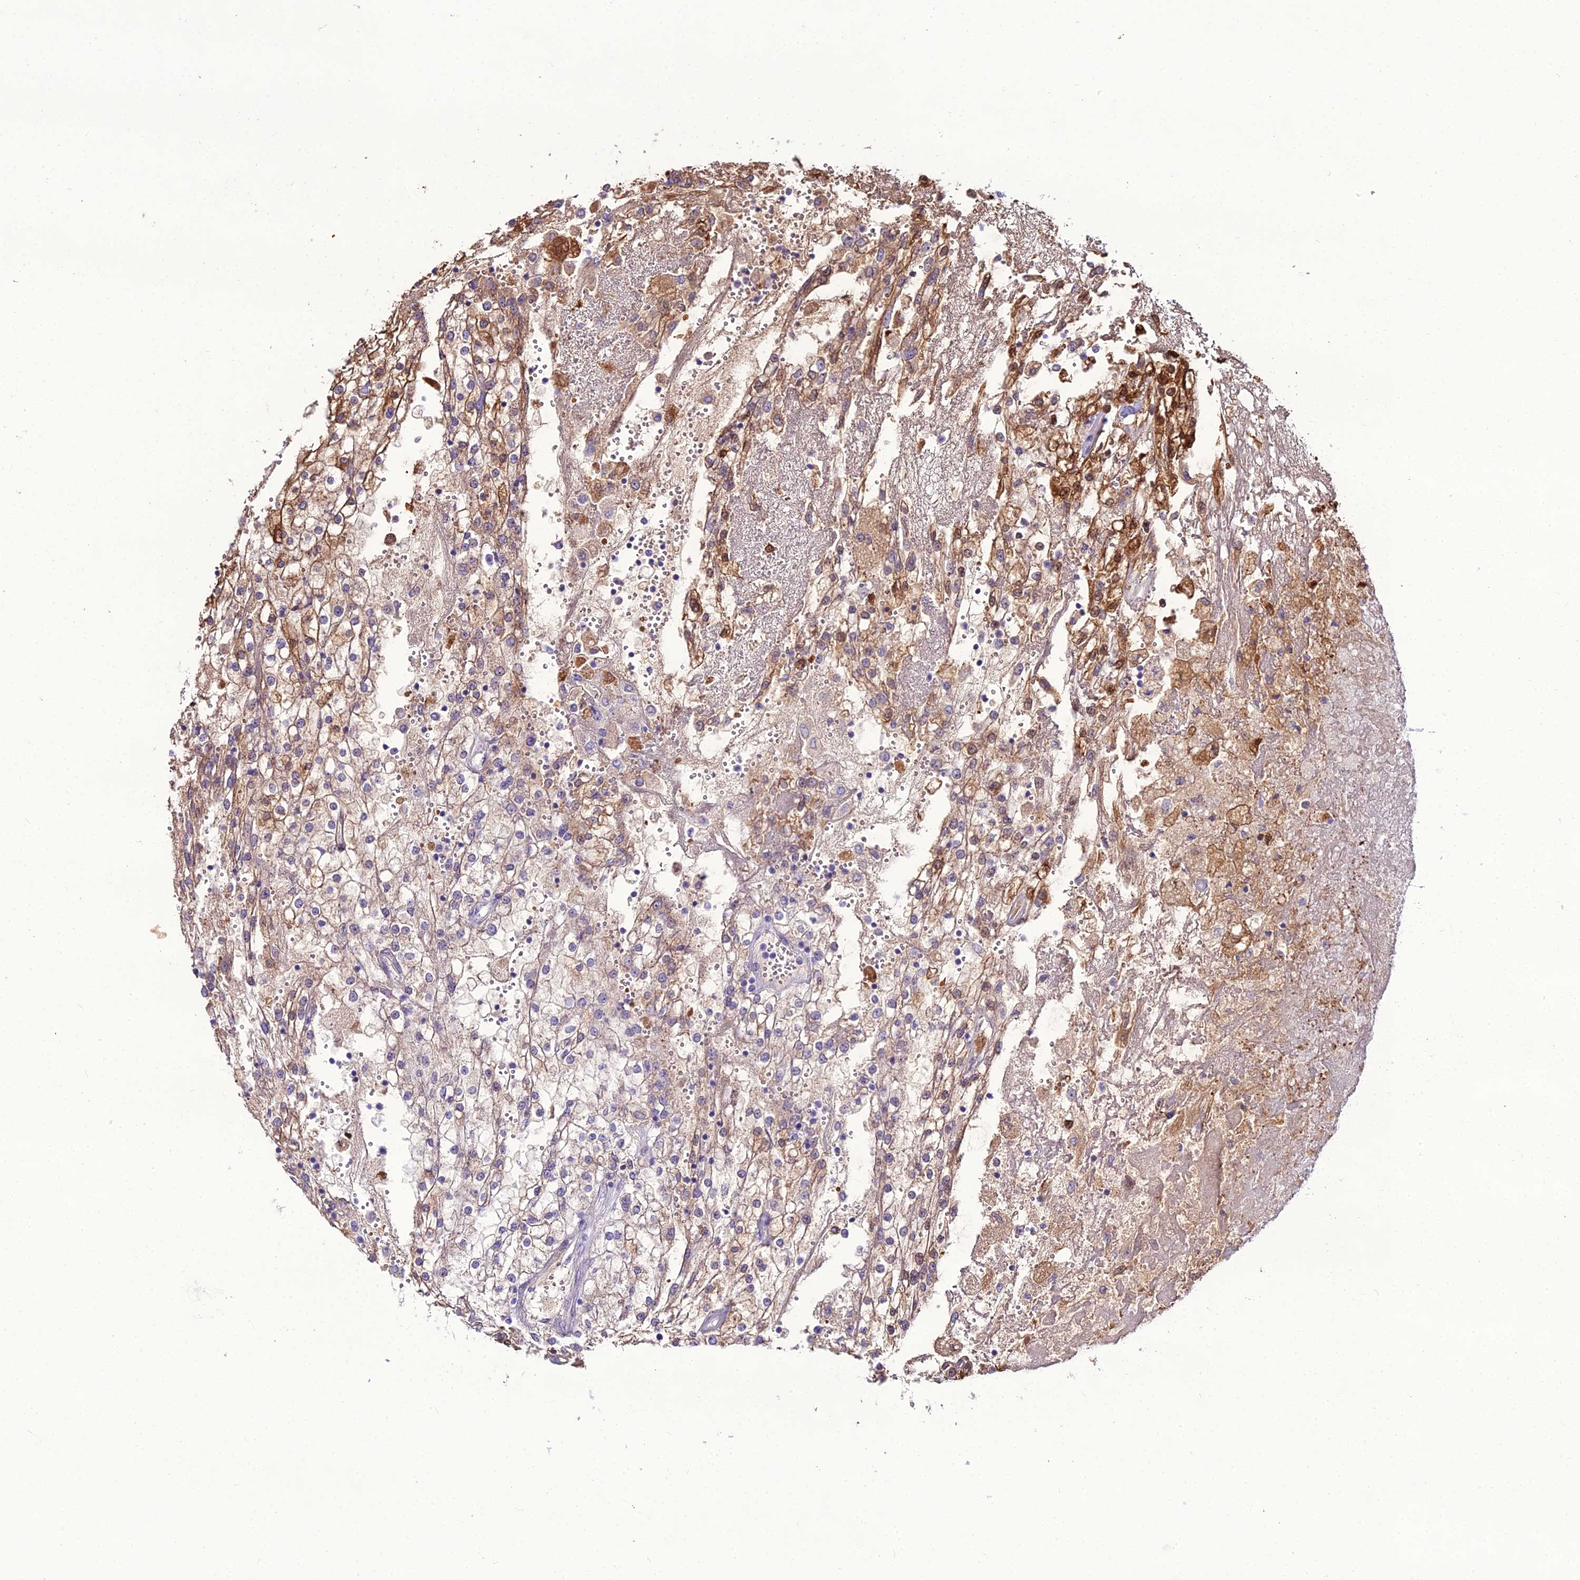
{"staining": {"intensity": "moderate", "quantity": "<25%", "location": "cytoplasmic/membranous"}, "tissue": "renal cancer", "cell_type": "Tumor cells", "image_type": "cancer", "snomed": [{"axis": "morphology", "description": "Adenocarcinoma, NOS"}, {"axis": "topography", "description": "Kidney"}], "caption": "Renal cancer (adenocarcinoma) stained for a protein (brown) shows moderate cytoplasmic/membranous positive staining in approximately <25% of tumor cells.", "gene": "MB21D2", "patient": {"sex": "female", "age": 52}}